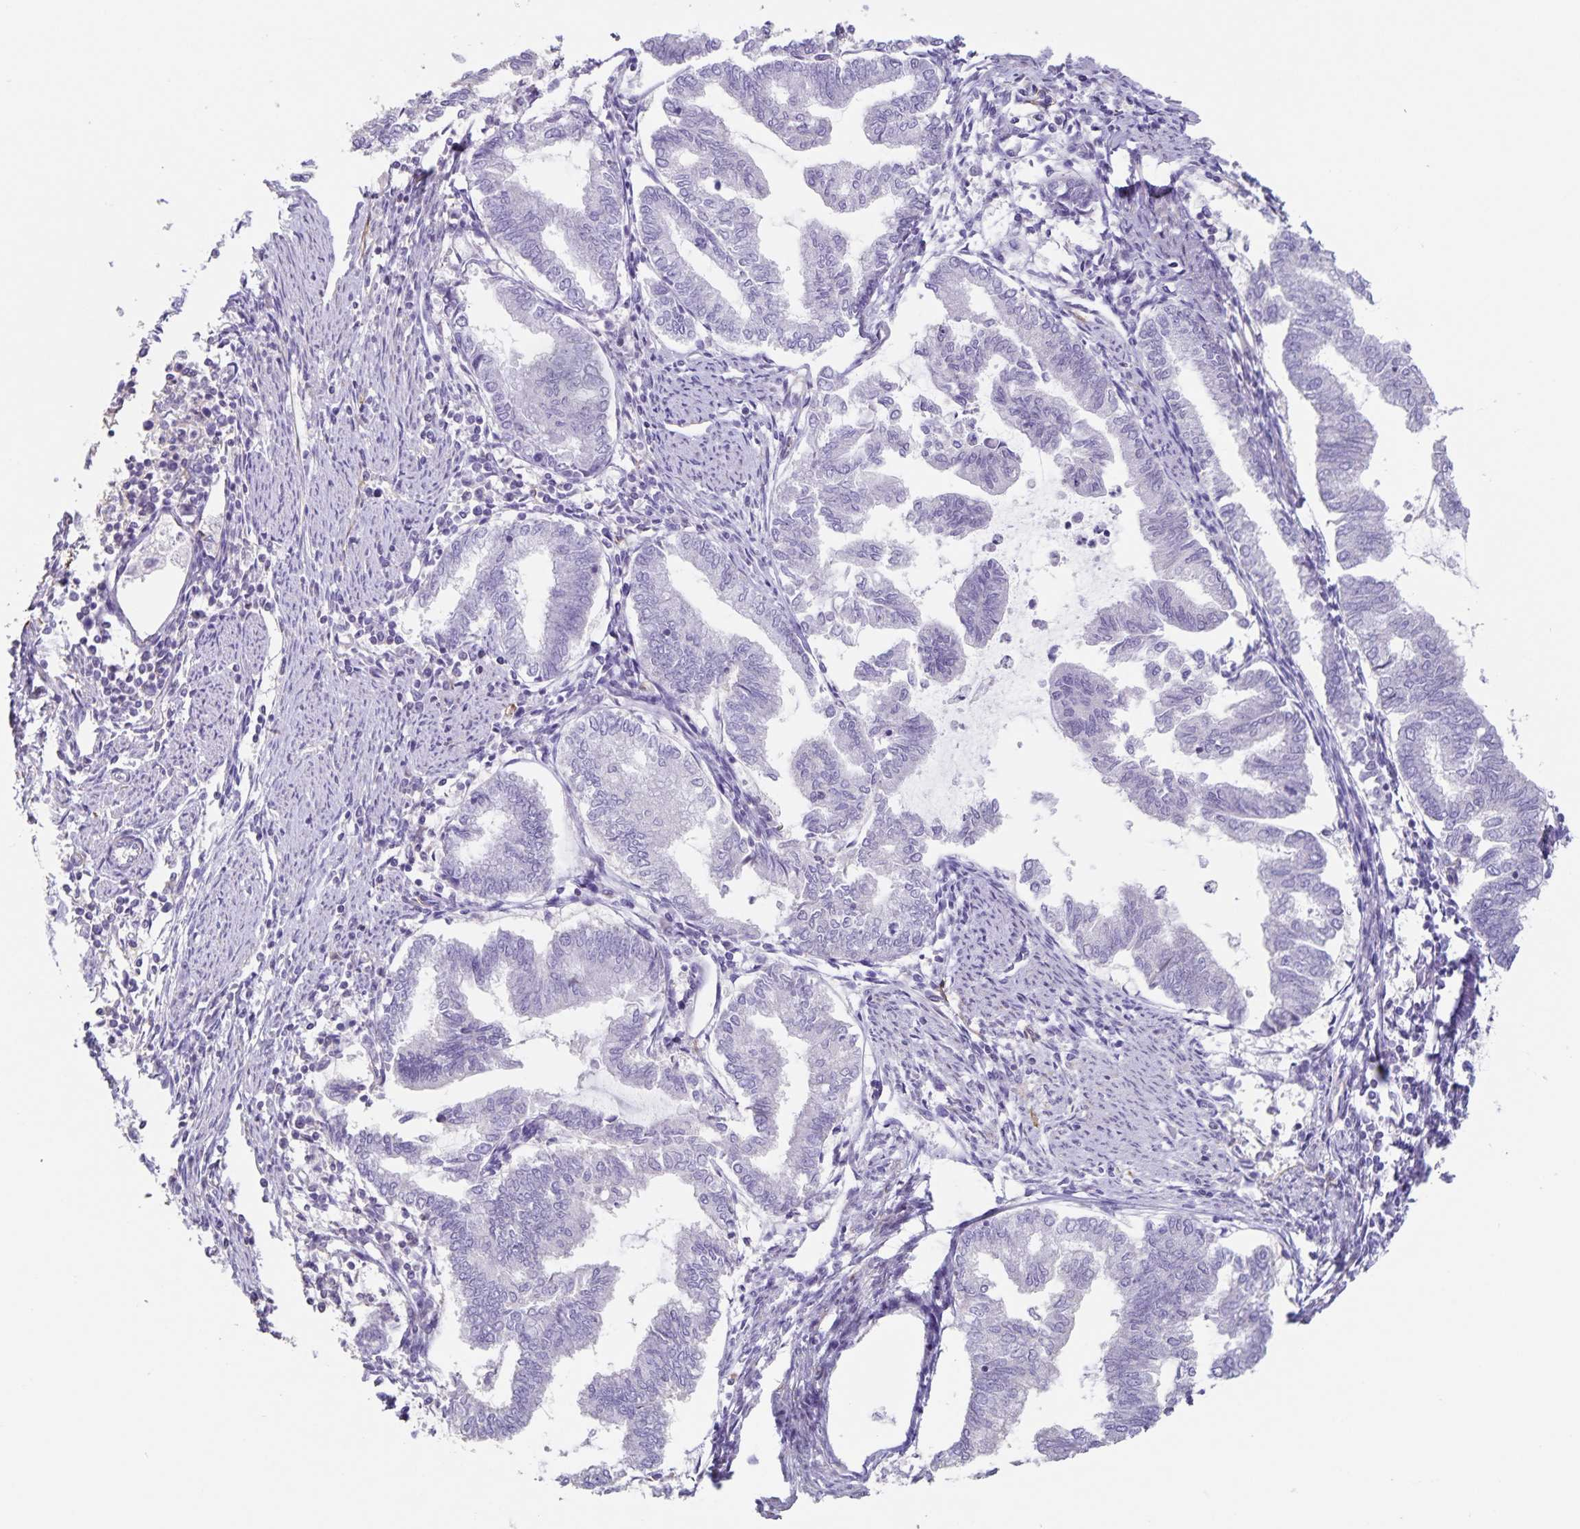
{"staining": {"intensity": "negative", "quantity": "none", "location": "none"}, "tissue": "endometrial cancer", "cell_type": "Tumor cells", "image_type": "cancer", "snomed": [{"axis": "morphology", "description": "Adenocarcinoma, NOS"}, {"axis": "topography", "description": "Endometrium"}], "caption": "This is an immunohistochemistry photomicrograph of endometrial cancer. There is no positivity in tumor cells.", "gene": "SYNM", "patient": {"sex": "female", "age": 79}}